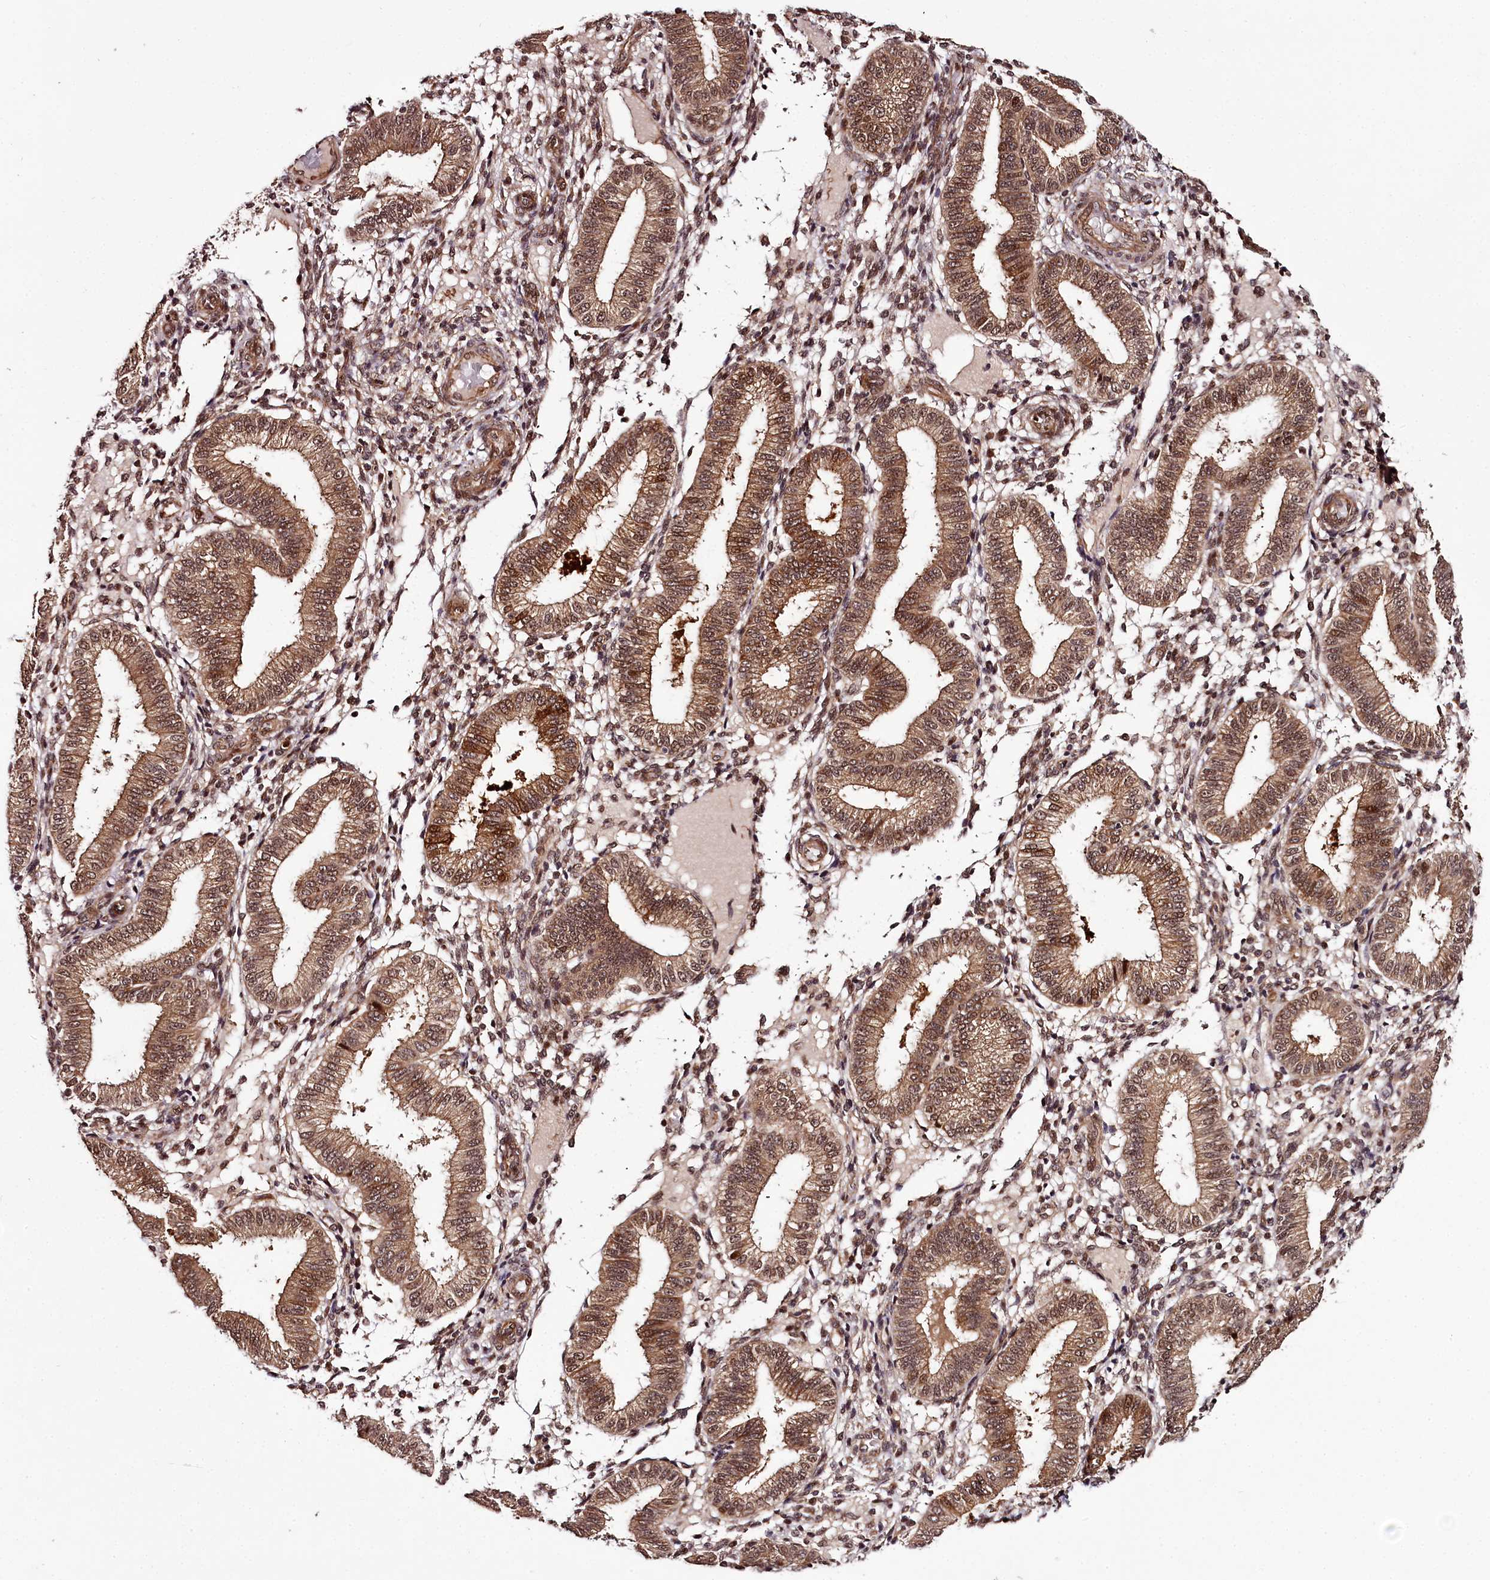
{"staining": {"intensity": "moderate", "quantity": "25%-75%", "location": "nuclear"}, "tissue": "endometrium", "cell_type": "Cells in endometrial stroma", "image_type": "normal", "snomed": [{"axis": "morphology", "description": "Normal tissue, NOS"}, {"axis": "topography", "description": "Endometrium"}], "caption": "About 25%-75% of cells in endometrial stroma in unremarkable endometrium reveal moderate nuclear protein positivity as visualized by brown immunohistochemical staining.", "gene": "MAML3", "patient": {"sex": "female", "age": 39}}